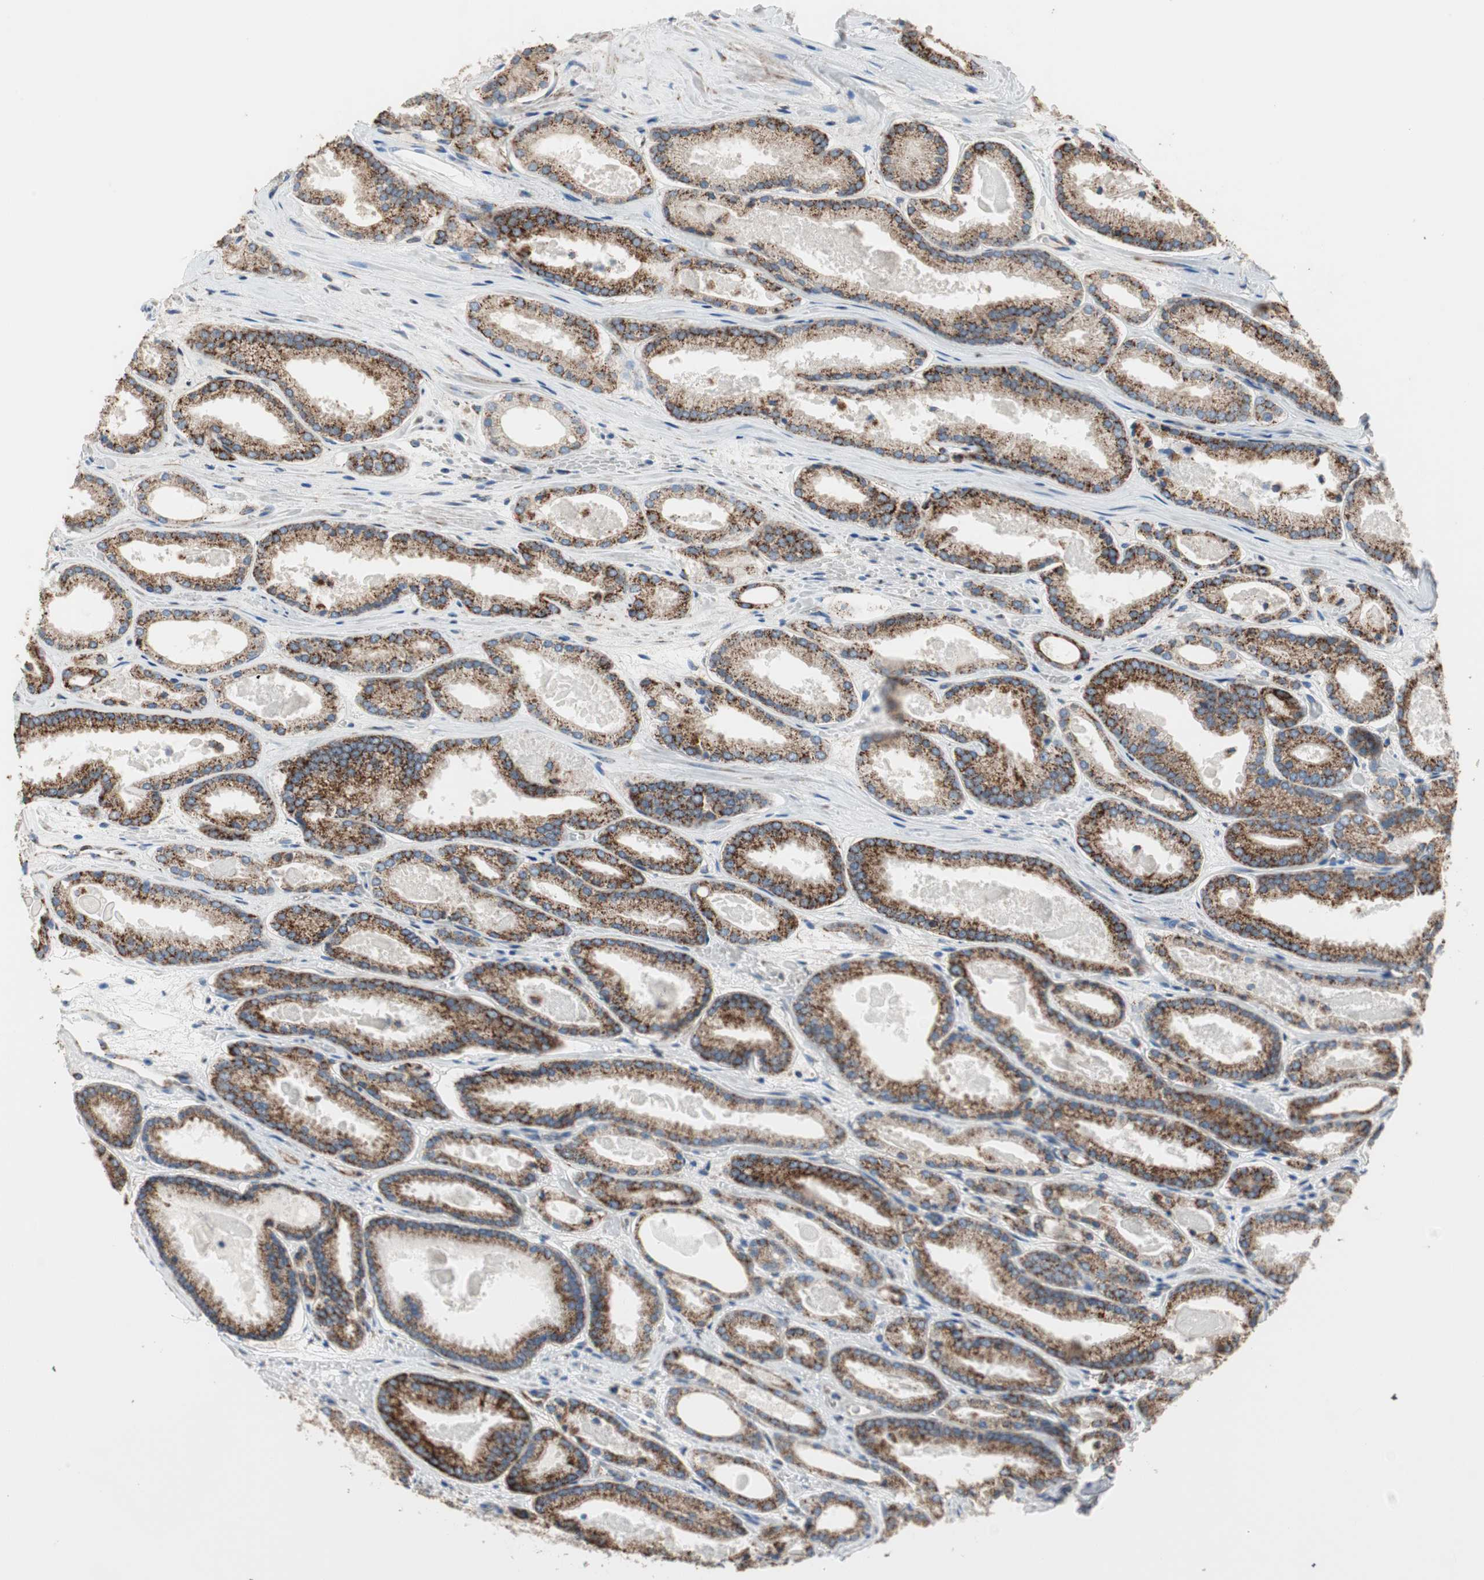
{"staining": {"intensity": "strong", "quantity": ">75%", "location": "cytoplasmic/membranous"}, "tissue": "prostate cancer", "cell_type": "Tumor cells", "image_type": "cancer", "snomed": [{"axis": "morphology", "description": "Adenocarcinoma, Low grade"}, {"axis": "topography", "description": "Prostate"}], "caption": "Immunohistochemical staining of prostate cancer (low-grade adenocarcinoma) shows high levels of strong cytoplasmic/membranous positivity in approximately >75% of tumor cells.", "gene": "TST", "patient": {"sex": "male", "age": 59}}